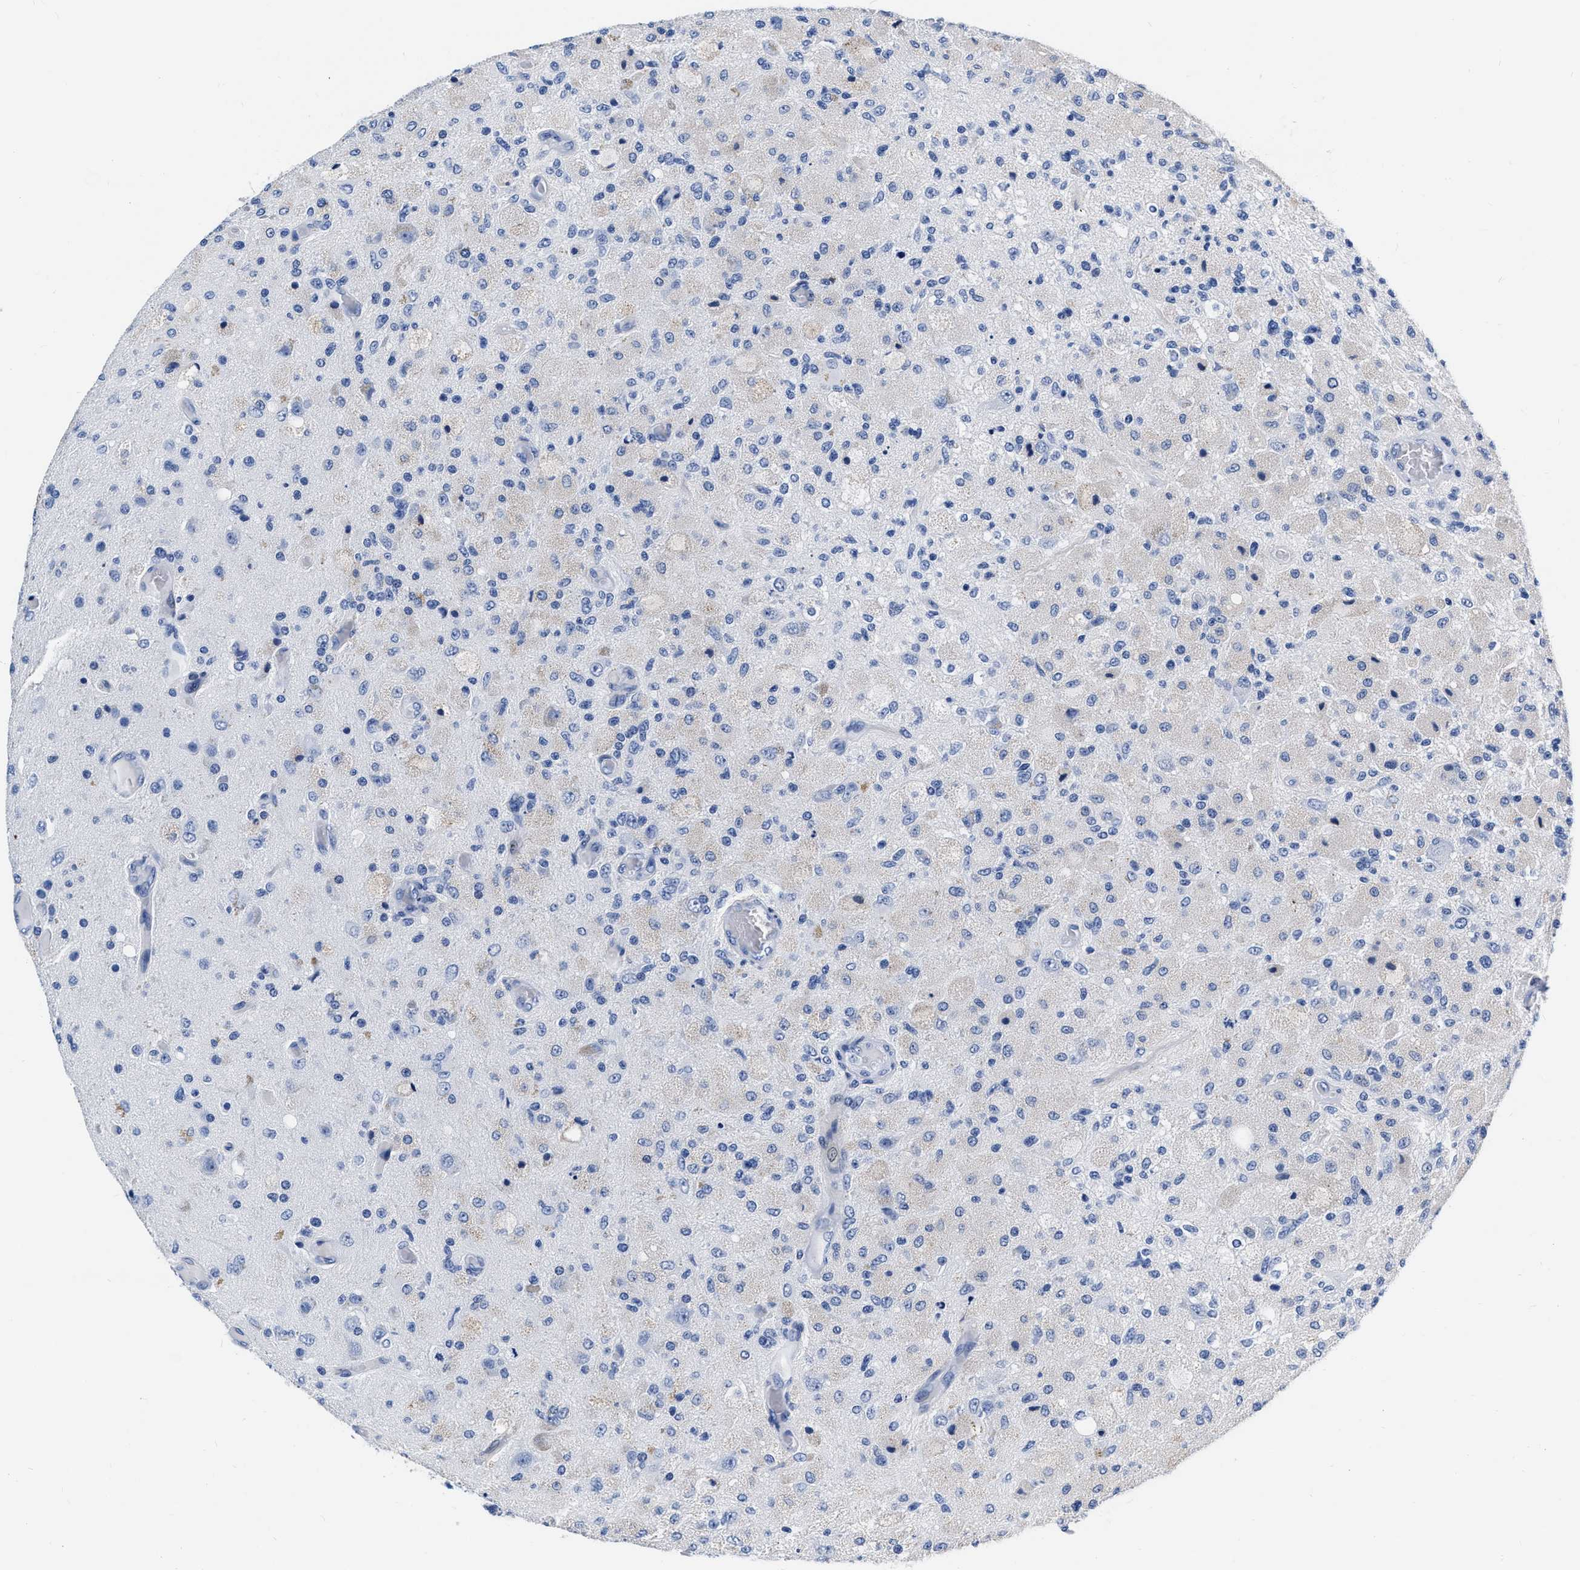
{"staining": {"intensity": "negative", "quantity": "none", "location": "none"}, "tissue": "glioma", "cell_type": "Tumor cells", "image_type": "cancer", "snomed": [{"axis": "morphology", "description": "Normal tissue, NOS"}, {"axis": "morphology", "description": "Glioma, malignant, High grade"}, {"axis": "topography", "description": "Cerebral cortex"}], "caption": "An image of malignant glioma (high-grade) stained for a protein reveals no brown staining in tumor cells.", "gene": "CER1", "patient": {"sex": "male", "age": 77}}